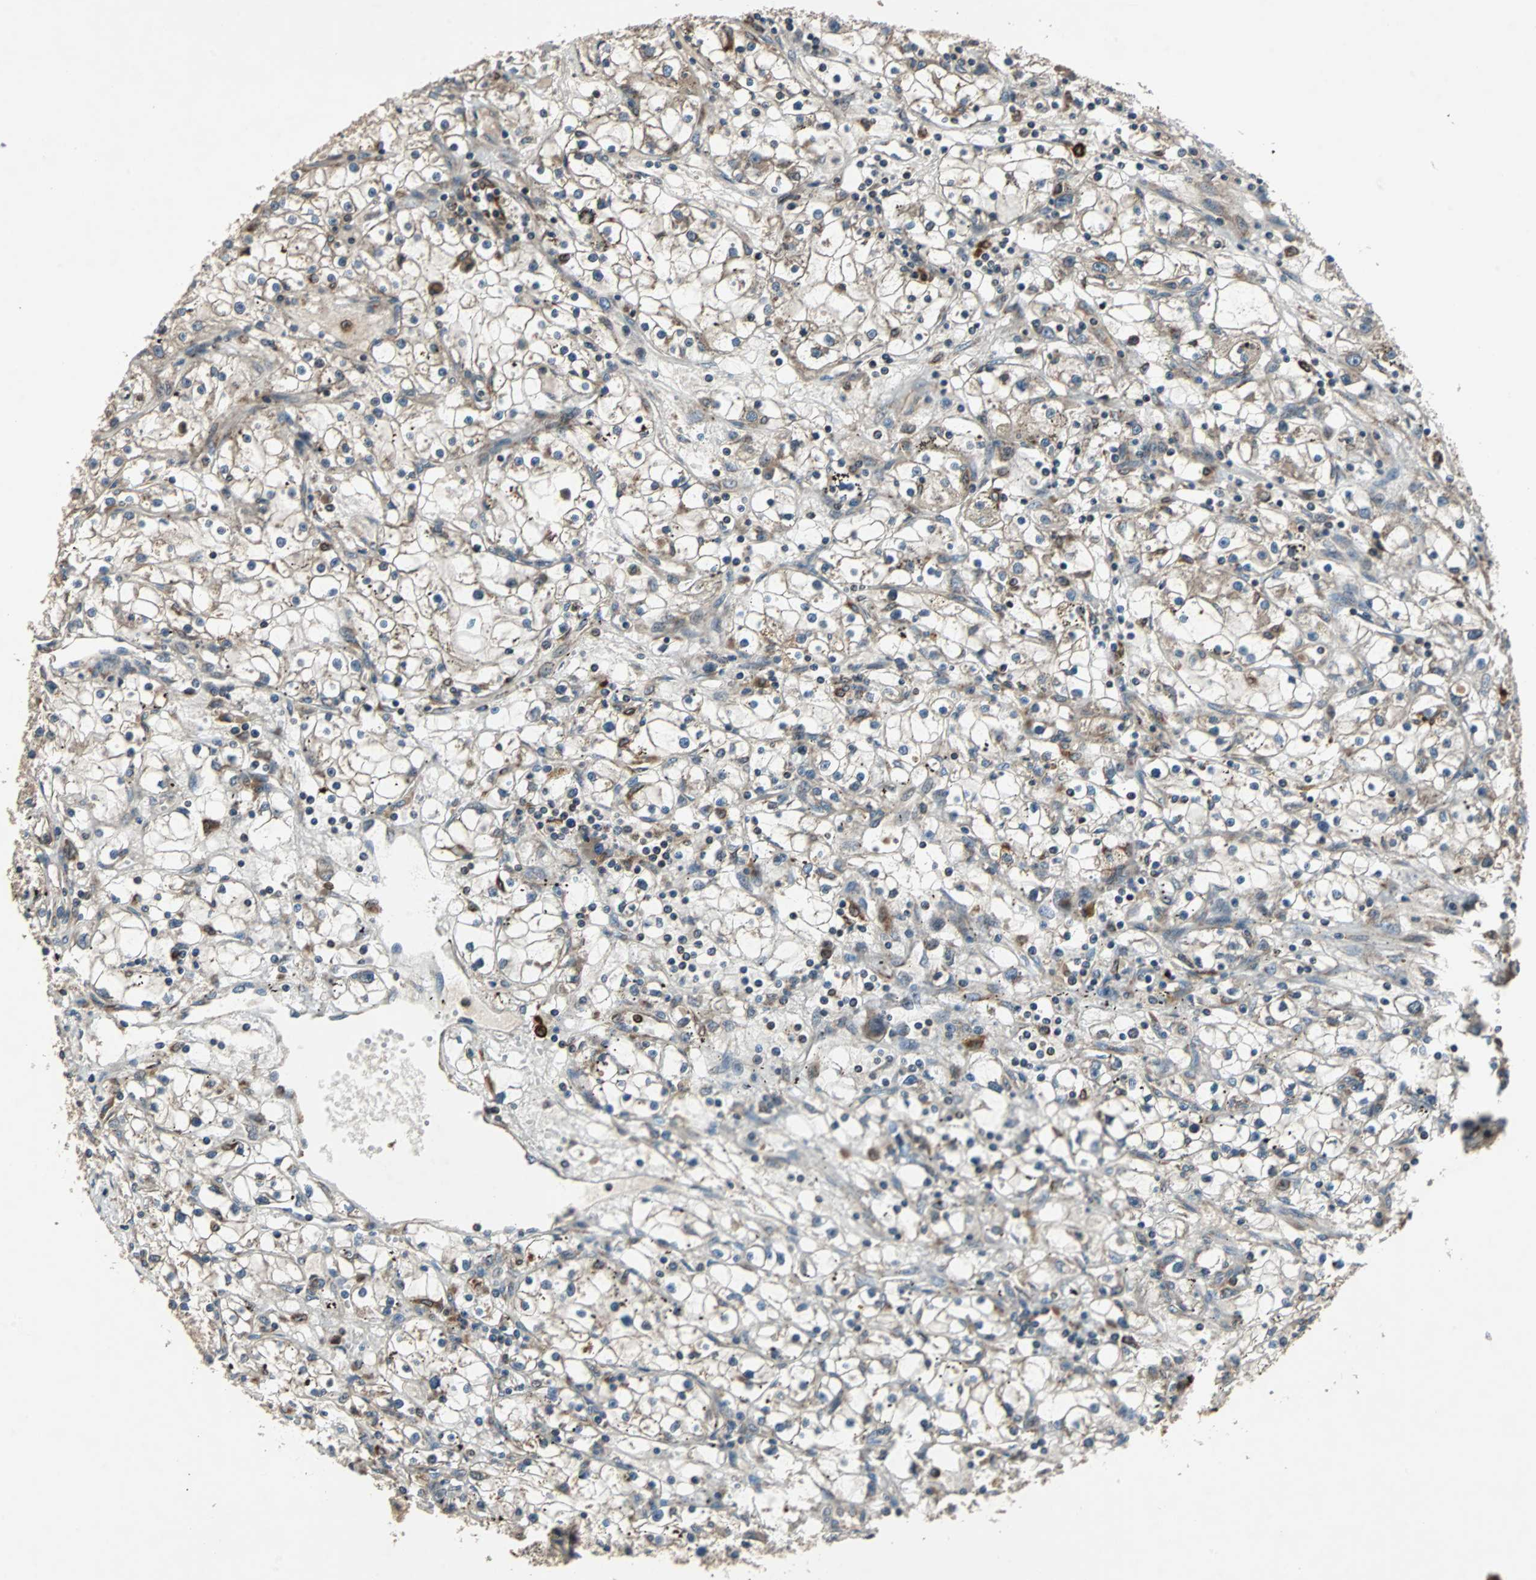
{"staining": {"intensity": "weak", "quantity": "<25%", "location": "cytoplasmic/membranous"}, "tissue": "renal cancer", "cell_type": "Tumor cells", "image_type": "cancer", "snomed": [{"axis": "morphology", "description": "Adenocarcinoma, NOS"}, {"axis": "topography", "description": "Kidney"}], "caption": "Tumor cells are negative for protein expression in human renal cancer (adenocarcinoma). (IHC, brightfield microscopy, high magnification).", "gene": "RAB7A", "patient": {"sex": "male", "age": 56}}